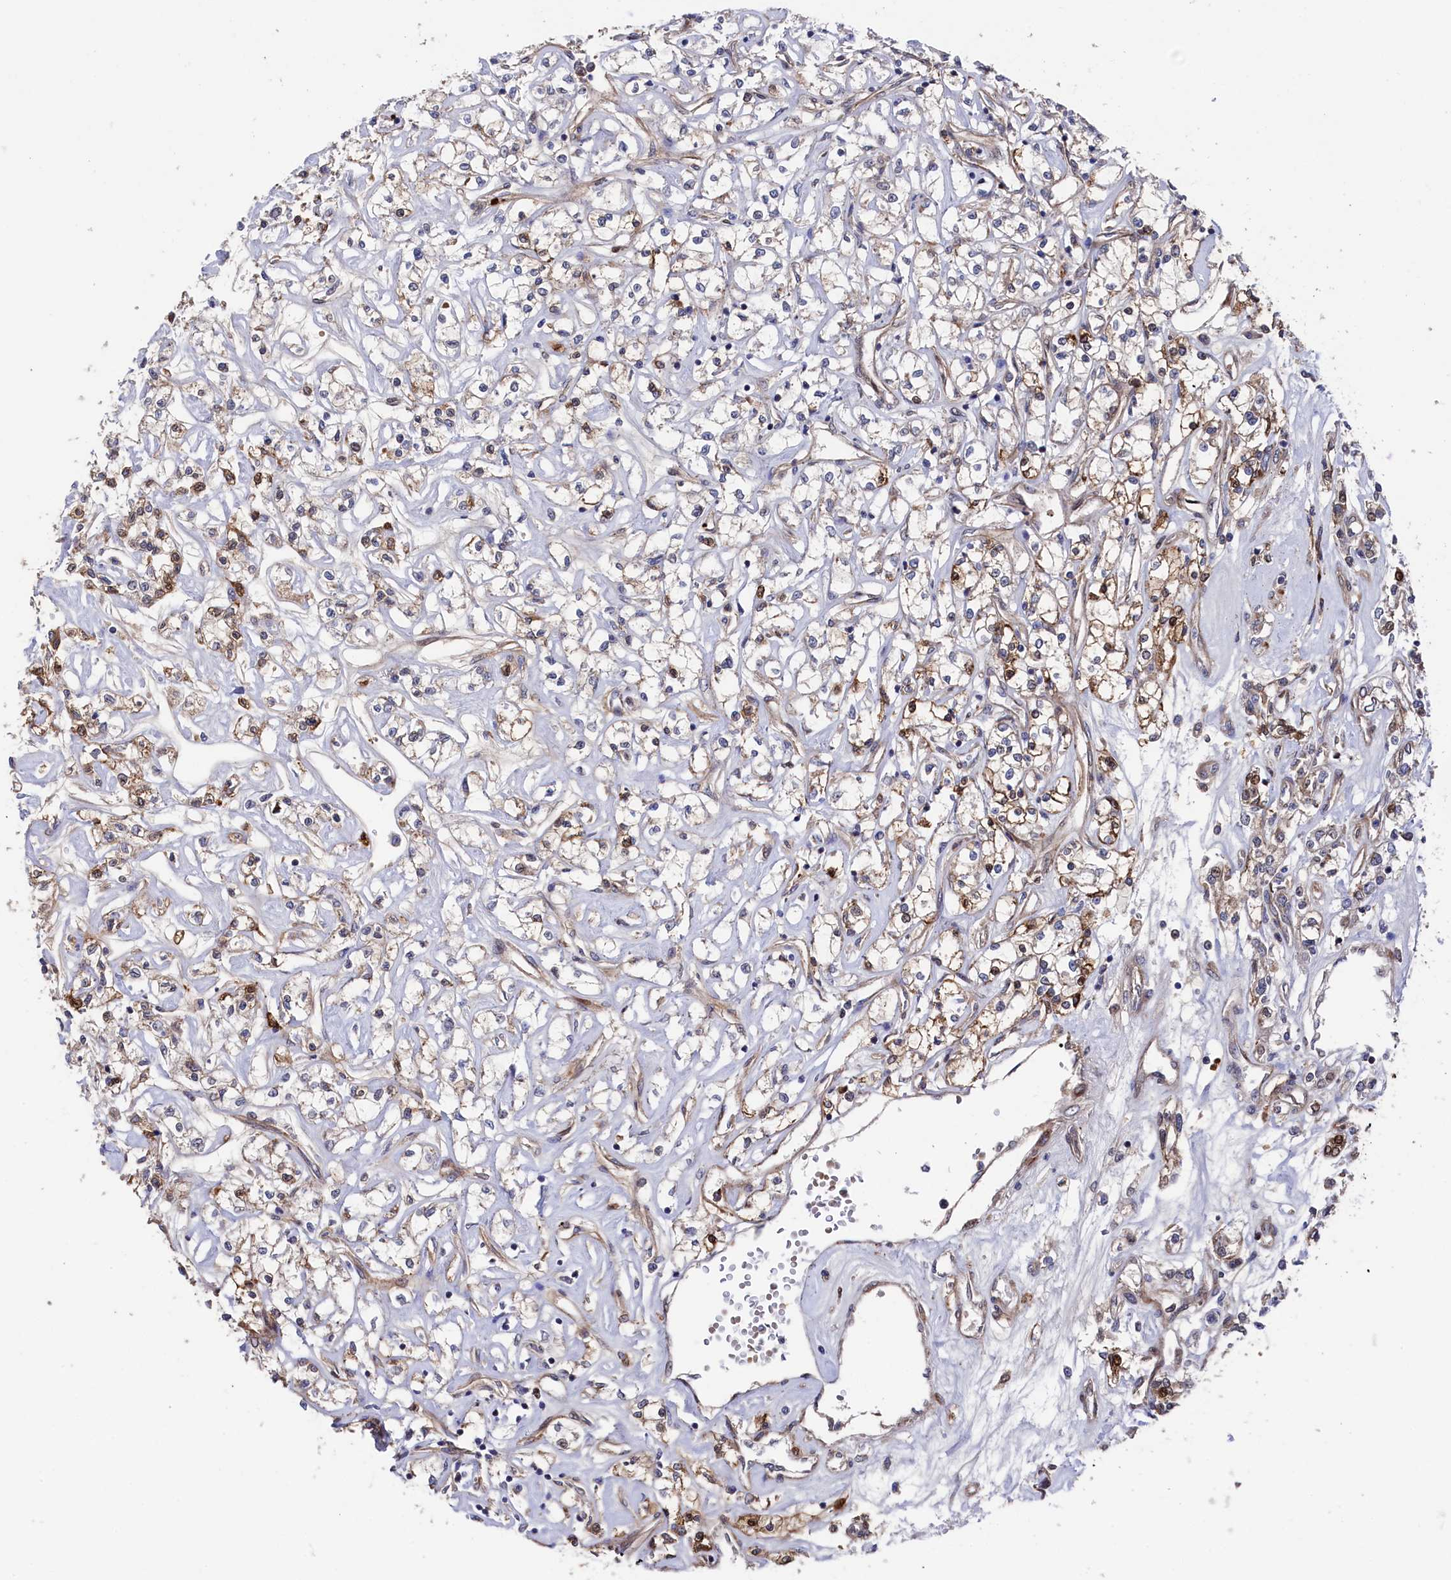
{"staining": {"intensity": "moderate", "quantity": "<25%", "location": "cytoplasmic/membranous,nuclear"}, "tissue": "renal cancer", "cell_type": "Tumor cells", "image_type": "cancer", "snomed": [{"axis": "morphology", "description": "Adenocarcinoma, NOS"}, {"axis": "topography", "description": "Kidney"}], "caption": "Protein staining by immunohistochemistry displays moderate cytoplasmic/membranous and nuclear expression in about <25% of tumor cells in renal cancer.", "gene": "ZNF891", "patient": {"sex": "female", "age": 59}}